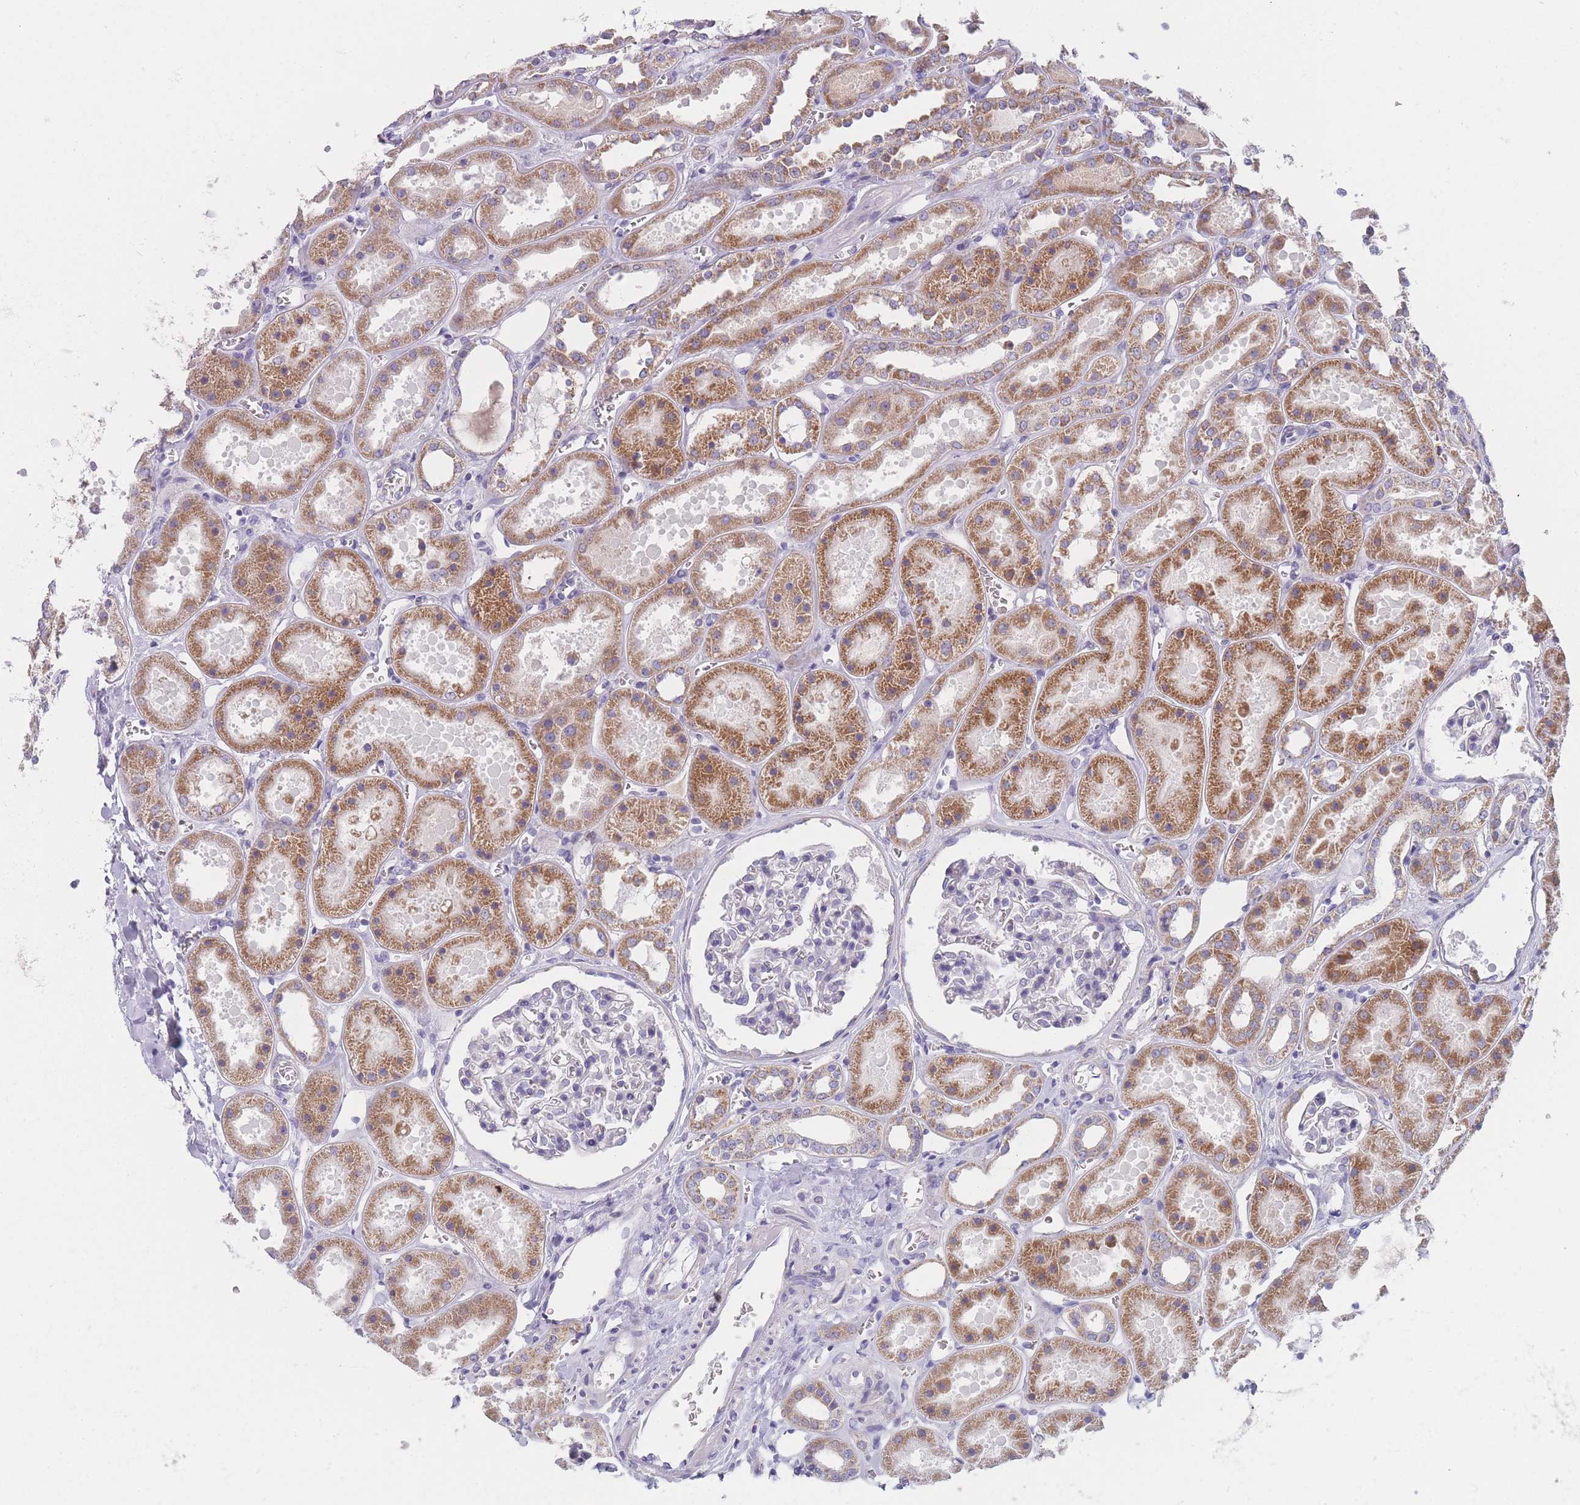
{"staining": {"intensity": "negative", "quantity": "none", "location": "none"}, "tissue": "kidney", "cell_type": "Cells in glomeruli", "image_type": "normal", "snomed": [{"axis": "morphology", "description": "Normal tissue, NOS"}, {"axis": "topography", "description": "Kidney"}], "caption": "A micrograph of human kidney is negative for staining in cells in glomeruli. (Immunohistochemistry, brightfield microscopy, high magnification).", "gene": "MRPS14", "patient": {"sex": "female", "age": 41}}